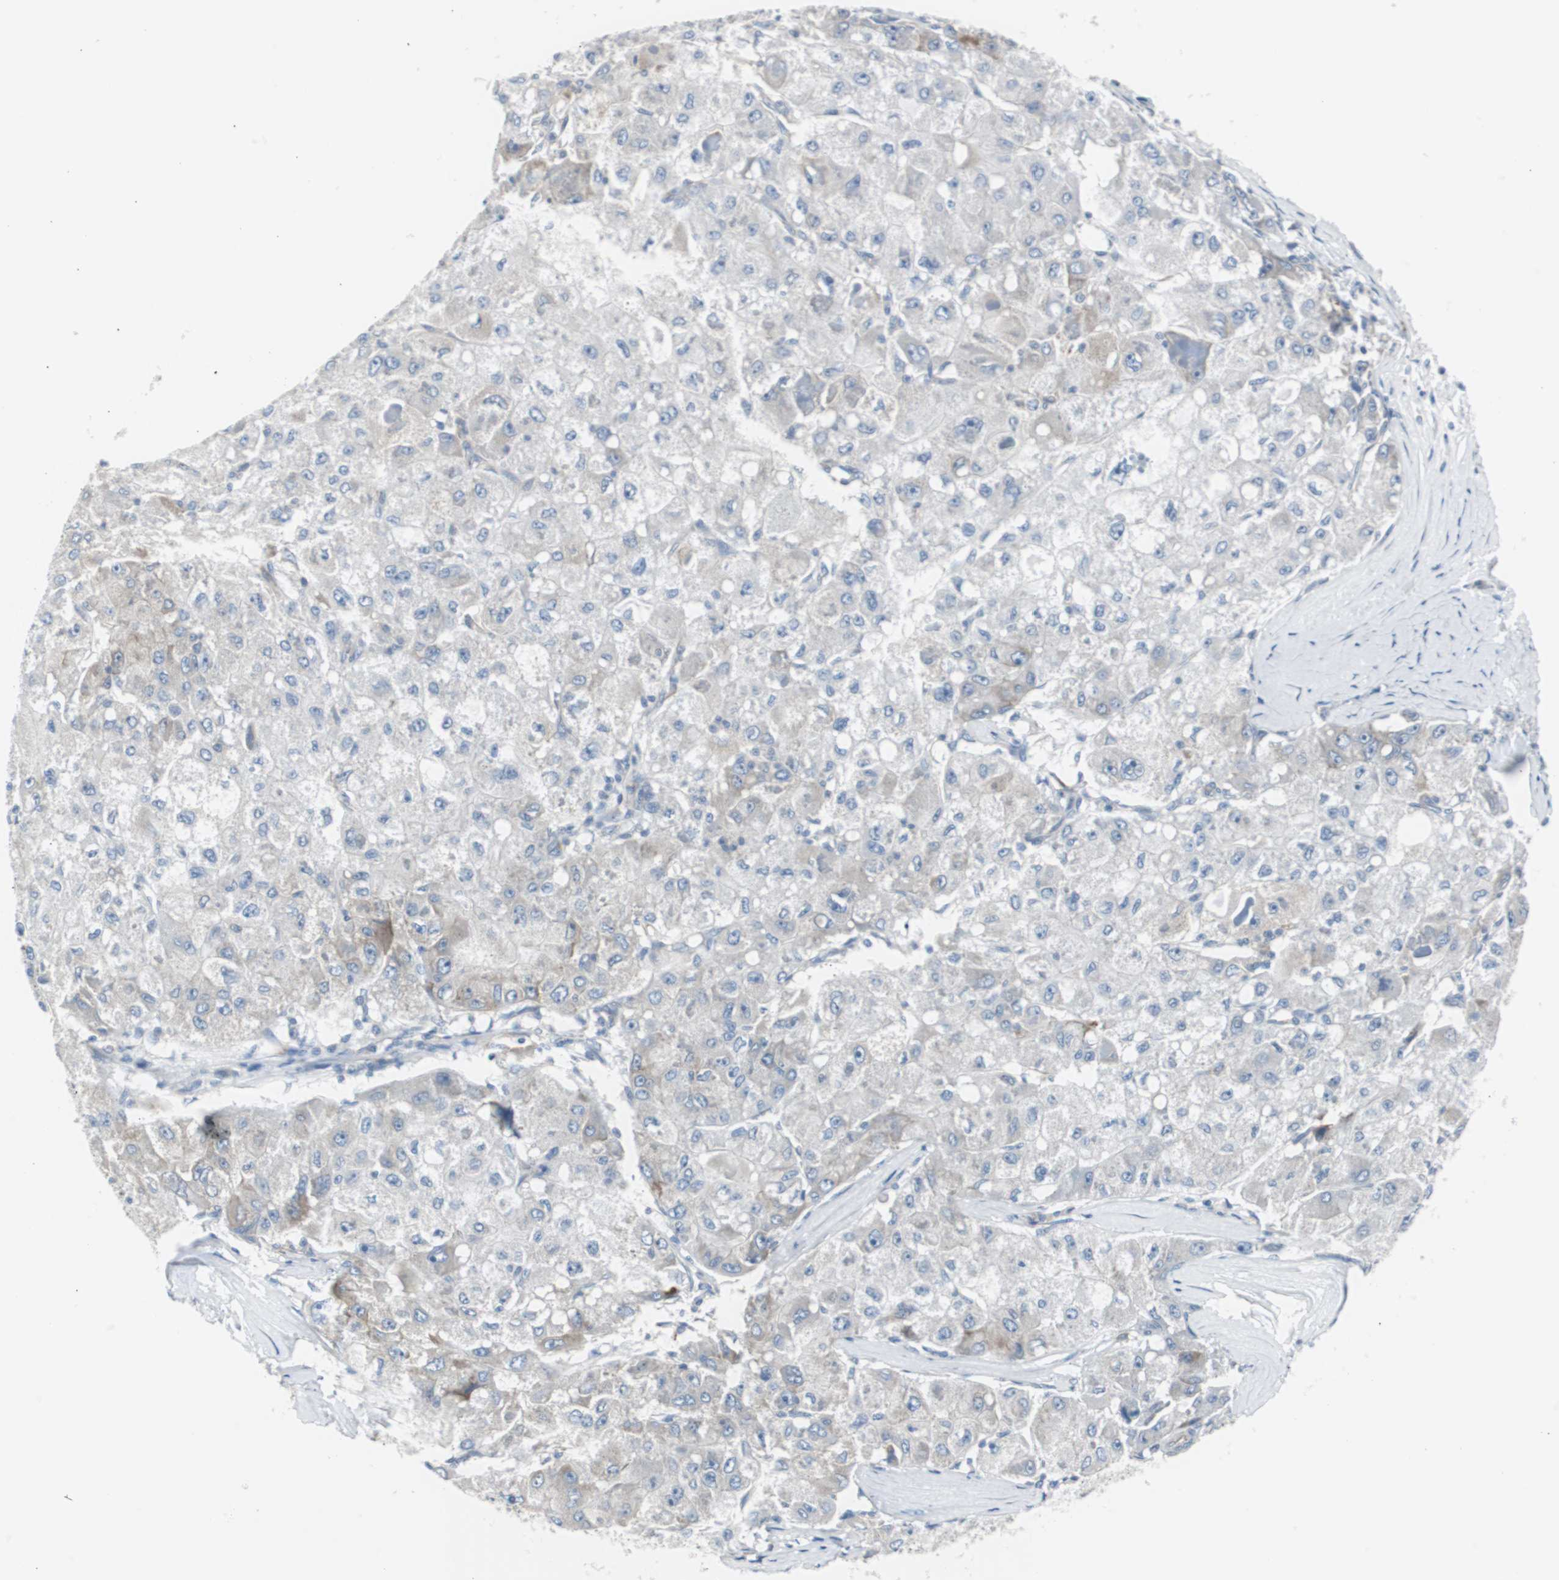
{"staining": {"intensity": "negative", "quantity": "none", "location": "none"}, "tissue": "liver cancer", "cell_type": "Tumor cells", "image_type": "cancer", "snomed": [{"axis": "morphology", "description": "Carcinoma, Hepatocellular, NOS"}, {"axis": "topography", "description": "Liver"}], "caption": "DAB (3,3'-diaminobenzidine) immunohistochemical staining of liver hepatocellular carcinoma shows no significant expression in tumor cells.", "gene": "RPS12", "patient": {"sex": "male", "age": 80}}